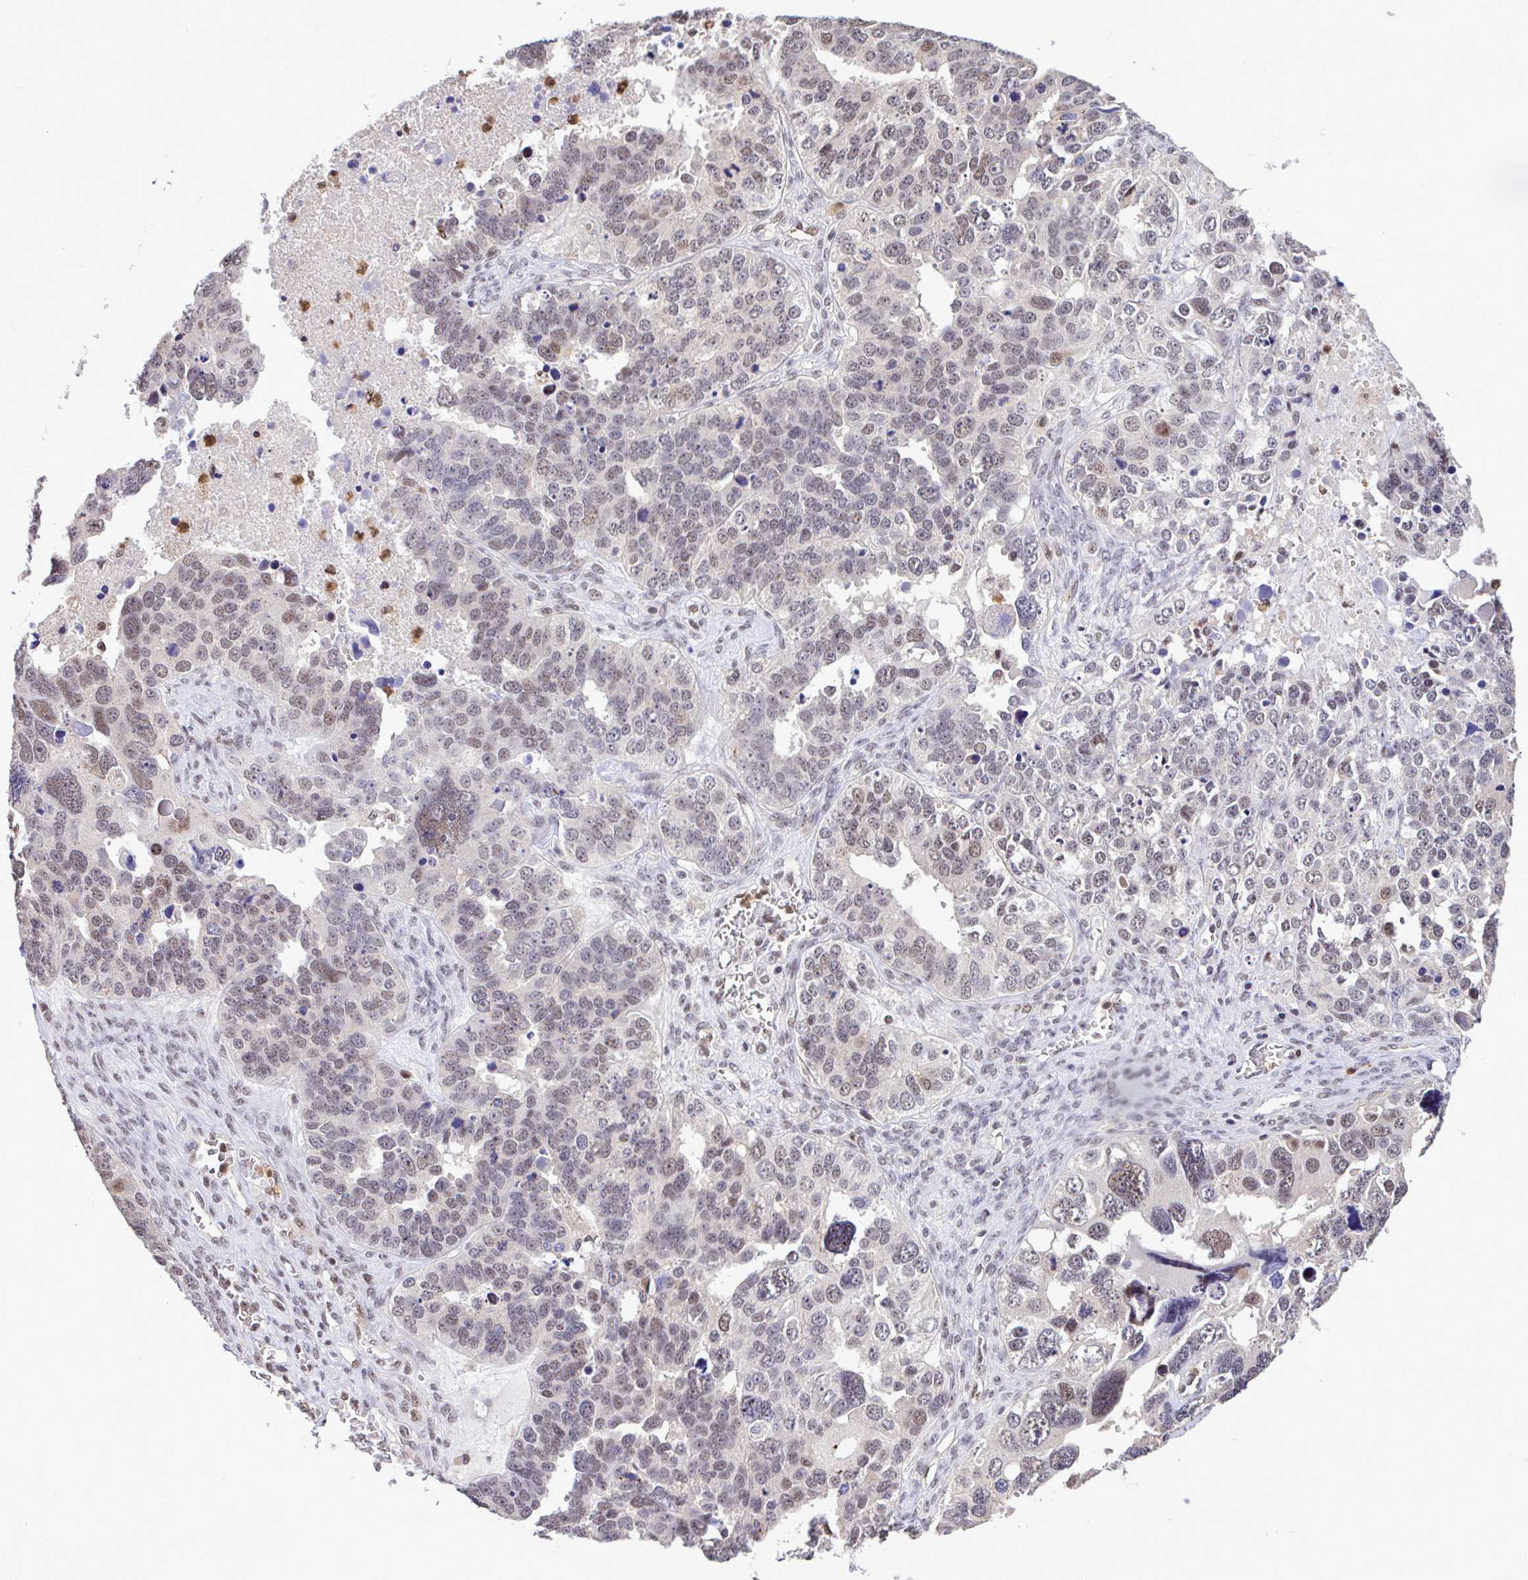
{"staining": {"intensity": "weak", "quantity": ">75%", "location": "nuclear"}, "tissue": "ovarian cancer", "cell_type": "Tumor cells", "image_type": "cancer", "snomed": [{"axis": "morphology", "description": "Cystadenocarcinoma, serous, NOS"}, {"axis": "topography", "description": "Ovary"}], "caption": "Protein expression analysis of human ovarian cancer (serous cystadenocarcinoma) reveals weak nuclear staining in approximately >75% of tumor cells.", "gene": "OR6K3", "patient": {"sex": "female", "age": 76}}